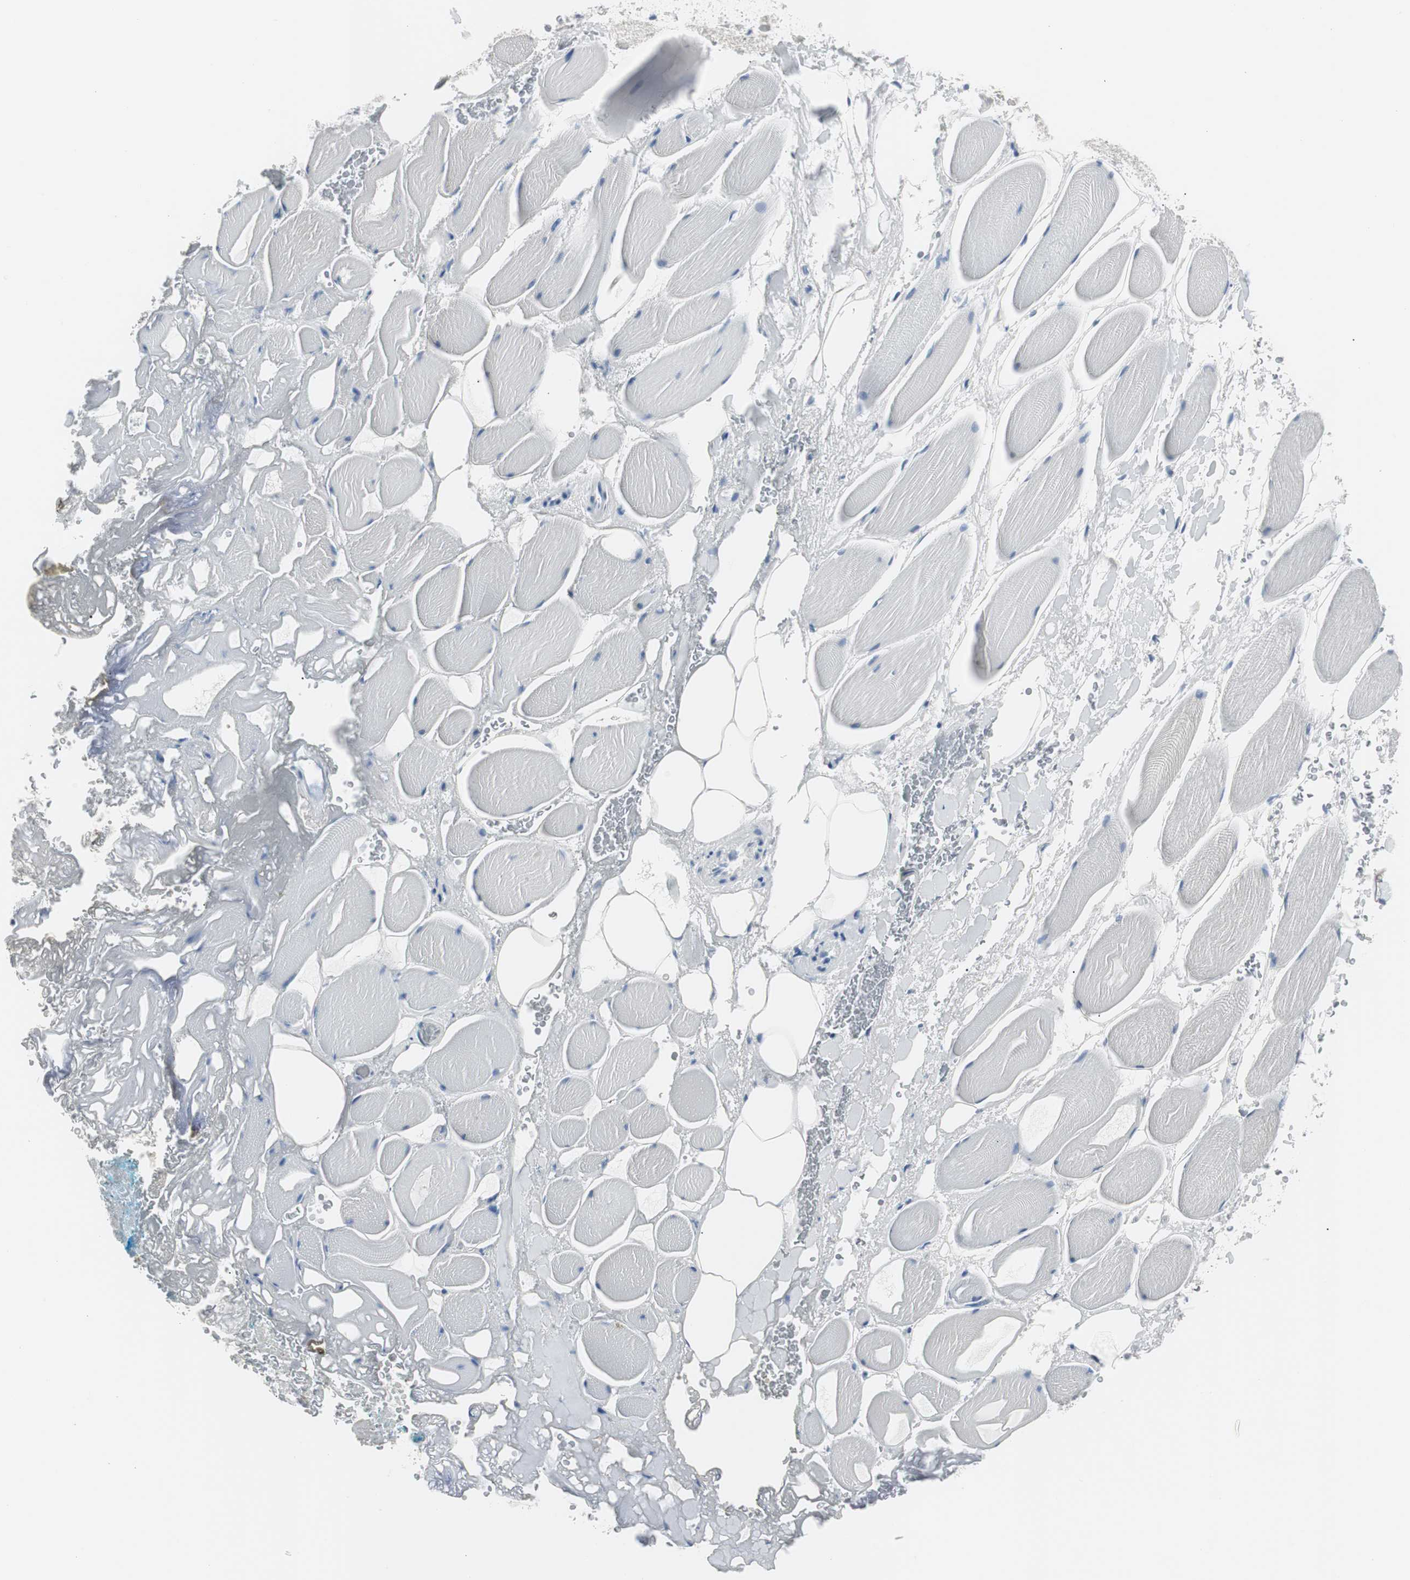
{"staining": {"intensity": "negative", "quantity": "none", "location": "none"}, "tissue": "adipose tissue", "cell_type": "Adipocytes", "image_type": "normal", "snomed": [{"axis": "morphology", "description": "Normal tissue, NOS"}, {"axis": "topography", "description": "Soft tissue"}, {"axis": "topography", "description": "Peripheral nerve tissue"}], "caption": "A high-resolution micrograph shows immunohistochemistry staining of unremarkable adipose tissue, which exhibits no significant expression in adipocytes. (Stains: DAB (3,3'-diaminobenzidine) immunohistochemistry (IHC) with hematoxylin counter stain, Microscopy: brightfield microscopy at high magnification).", "gene": "RASA1", "patient": {"sex": "female", "age": 71}}